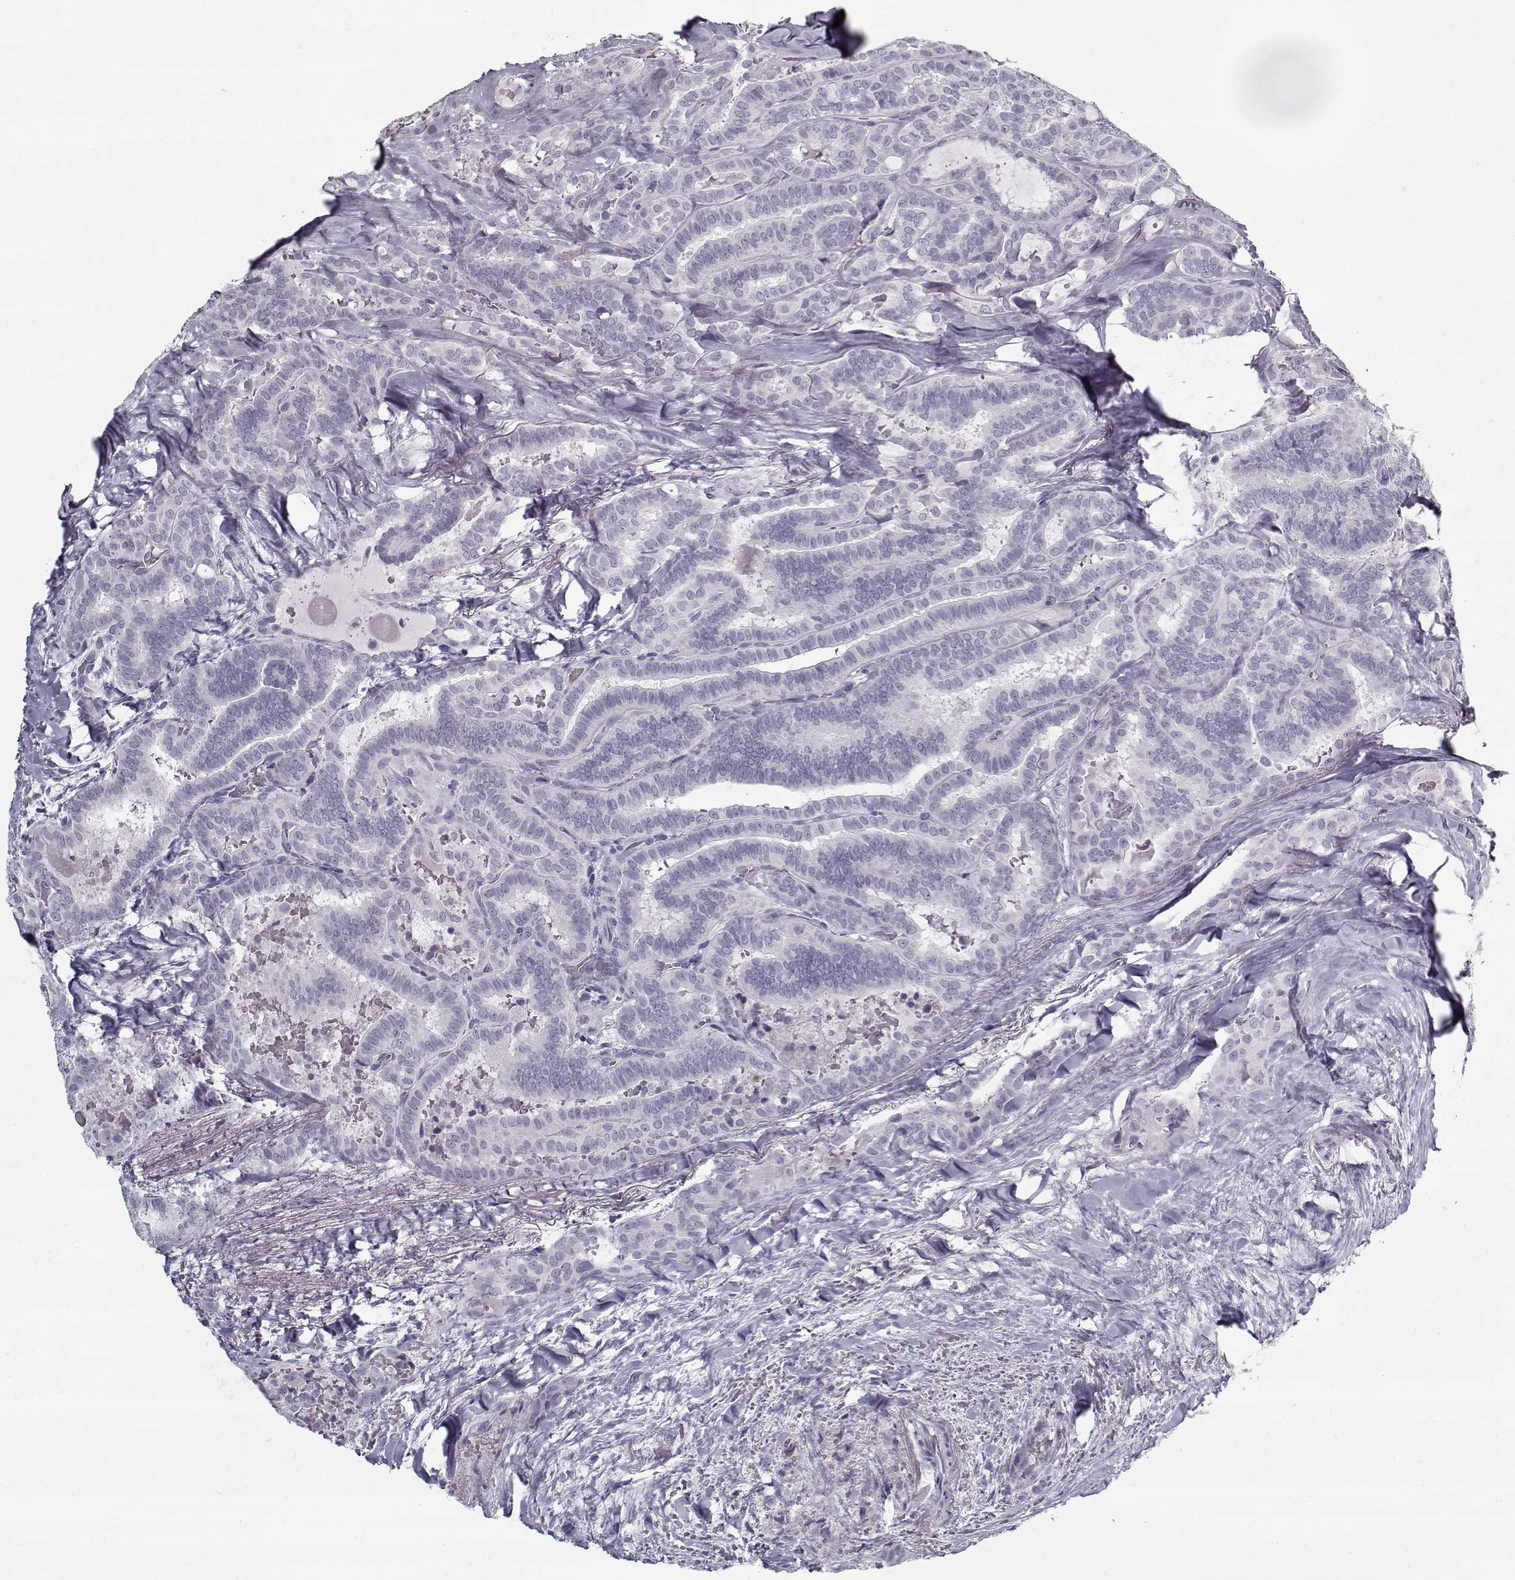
{"staining": {"intensity": "negative", "quantity": "none", "location": "none"}, "tissue": "thyroid cancer", "cell_type": "Tumor cells", "image_type": "cancer", "snomed": [{"axis": "morphology", "description": "Papillary adenocarcinoma, NOS"}, {"axis": "topography", "description": "Thyroid gland"}], "caption": "This is a micrograph of IHC staining of thyroid cancer (papillary adenocarcinoma), which shows no expression in tumor cells.", "gene": "RNF32", "patient": {"sex": "female", "age": 39}}